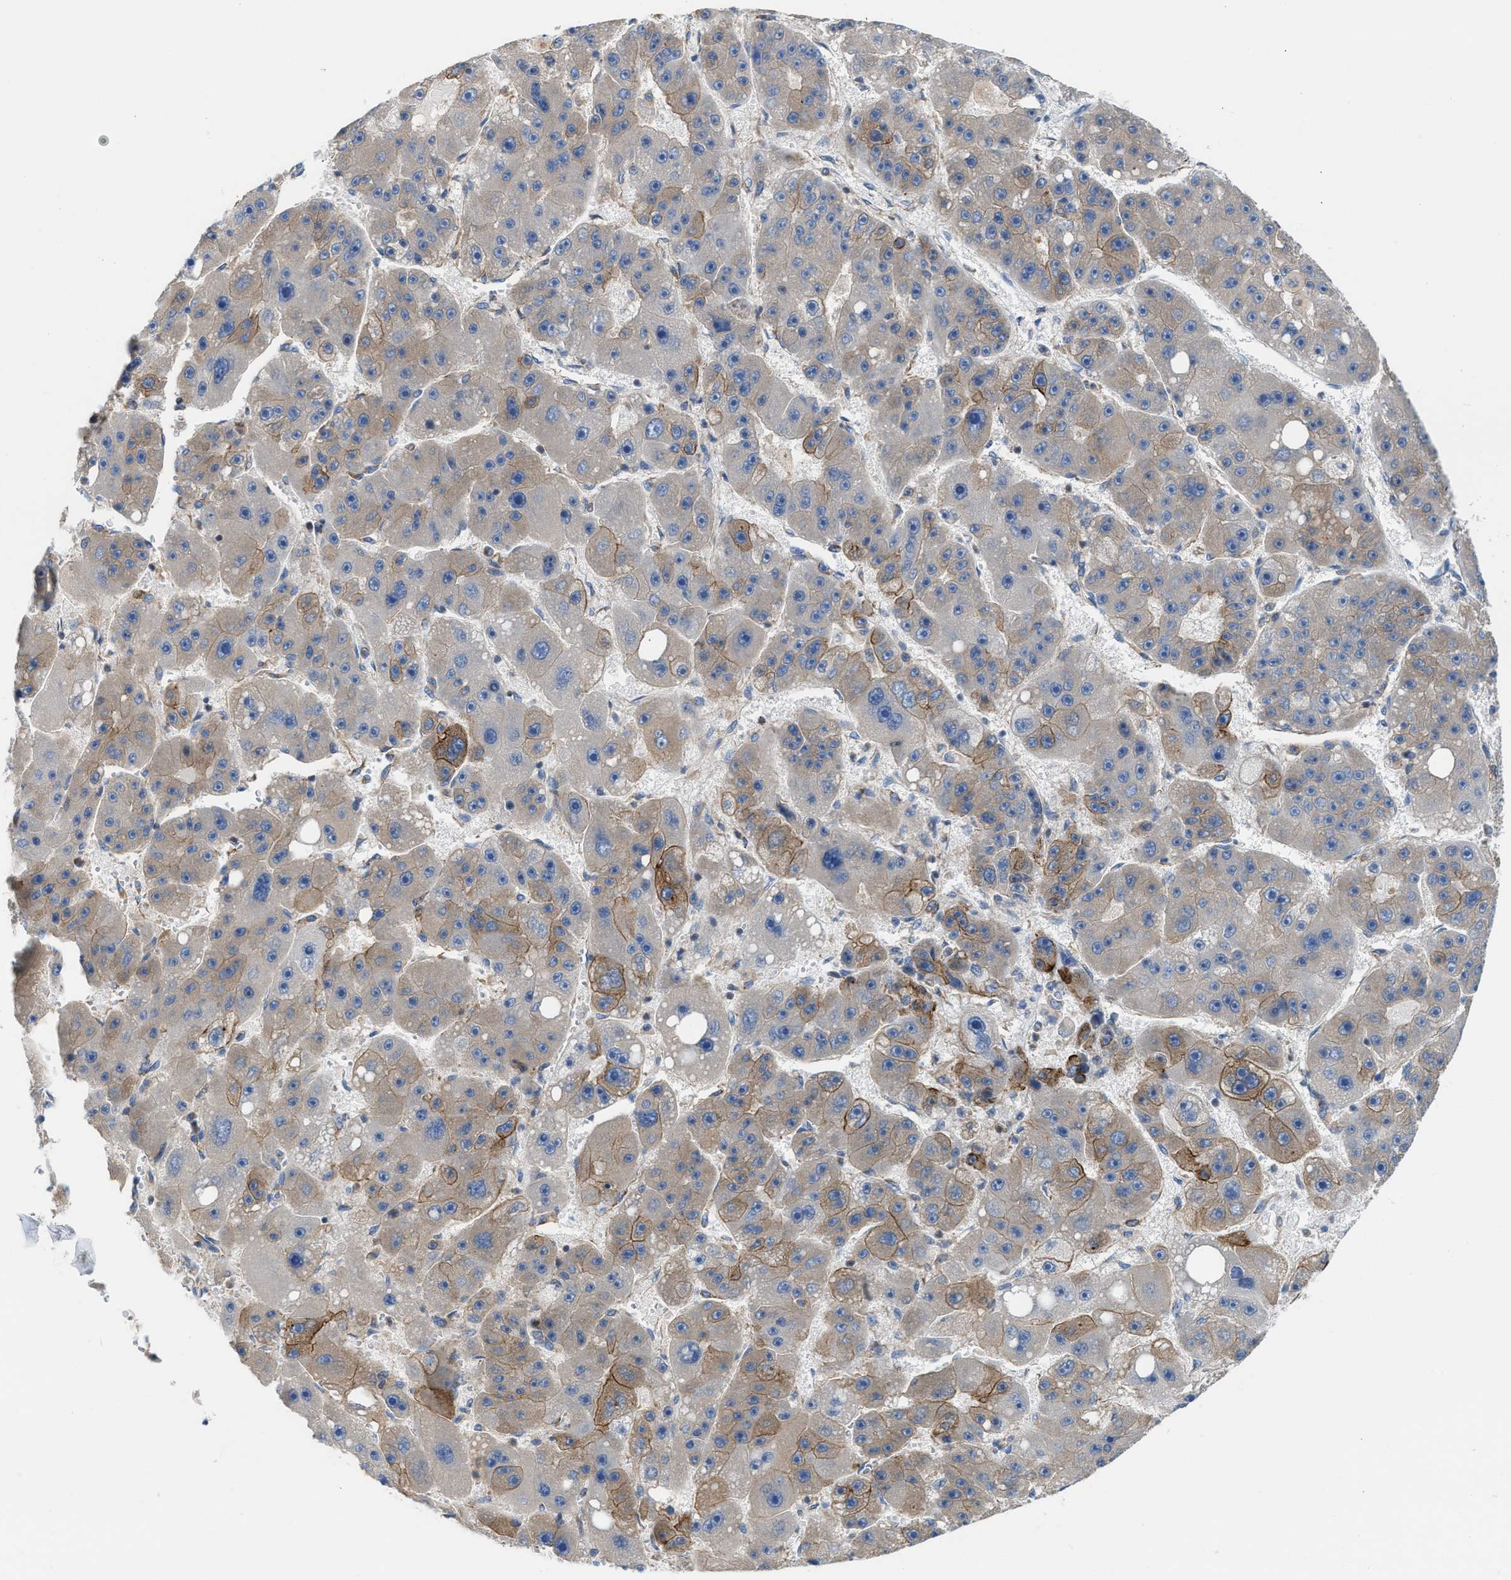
{"staining": {"intensity": "weak", "quantity": "<25%", "location": "cytoplasmic/membranous"}, "tissue": "liver cancer", "cell_type": "Tumor cells", "image_type": "cancer", "snomed": [{"axis": "morphology", "description": "Carcinoma, Hepatocellular, NOS"}, {"axis": "topography", "description": "Liver"}], "caption": "Photomicrograph shows no significant protein staining in tumor cells of liver cancer (hepatocellular carcinoma). Brightfield microscopy of immunohistochemistry (IHC) stained with DAB (brown) and hematoxylin (blue), captured at high magnification.", "gene": "TBC1D15", "patient": {"sex": "female", "age": 61}}